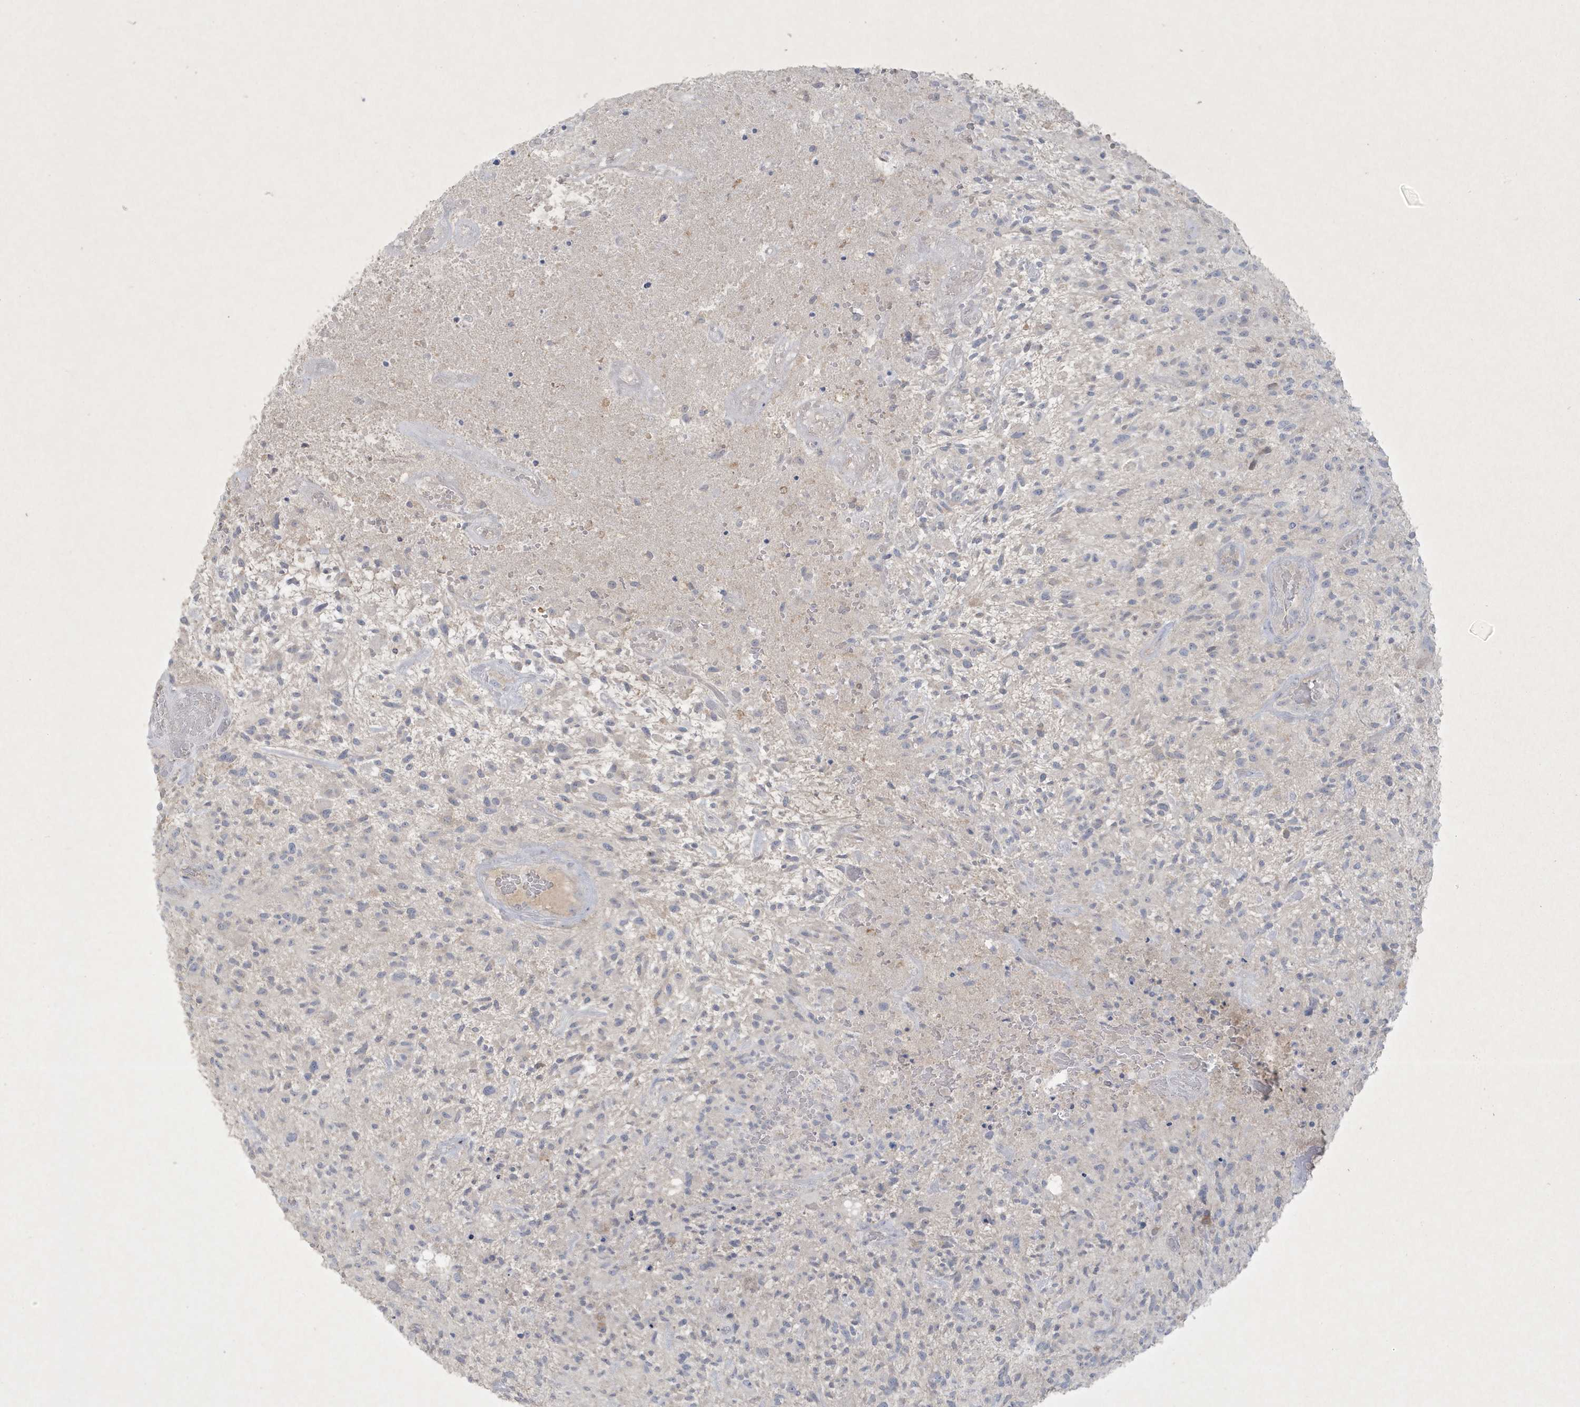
{"staining": {"intensity": "negative", "quantity": "none", "location": "none"}, "tissue": "glioma", "cell_type": "Tumor cells", "image_type": "cancer", "snomed": [{"axis": "morphology", "description": "Glioma, malignant, High grade"}, {"axis": "topography", "description": "Brain"}], "caption": "Glioma stained for a protein using immunohistochemistry (IHC) reveals no staining tumor cells.", "gene": "CCDC24", "patient": {"sex": "male", "age": 47}}